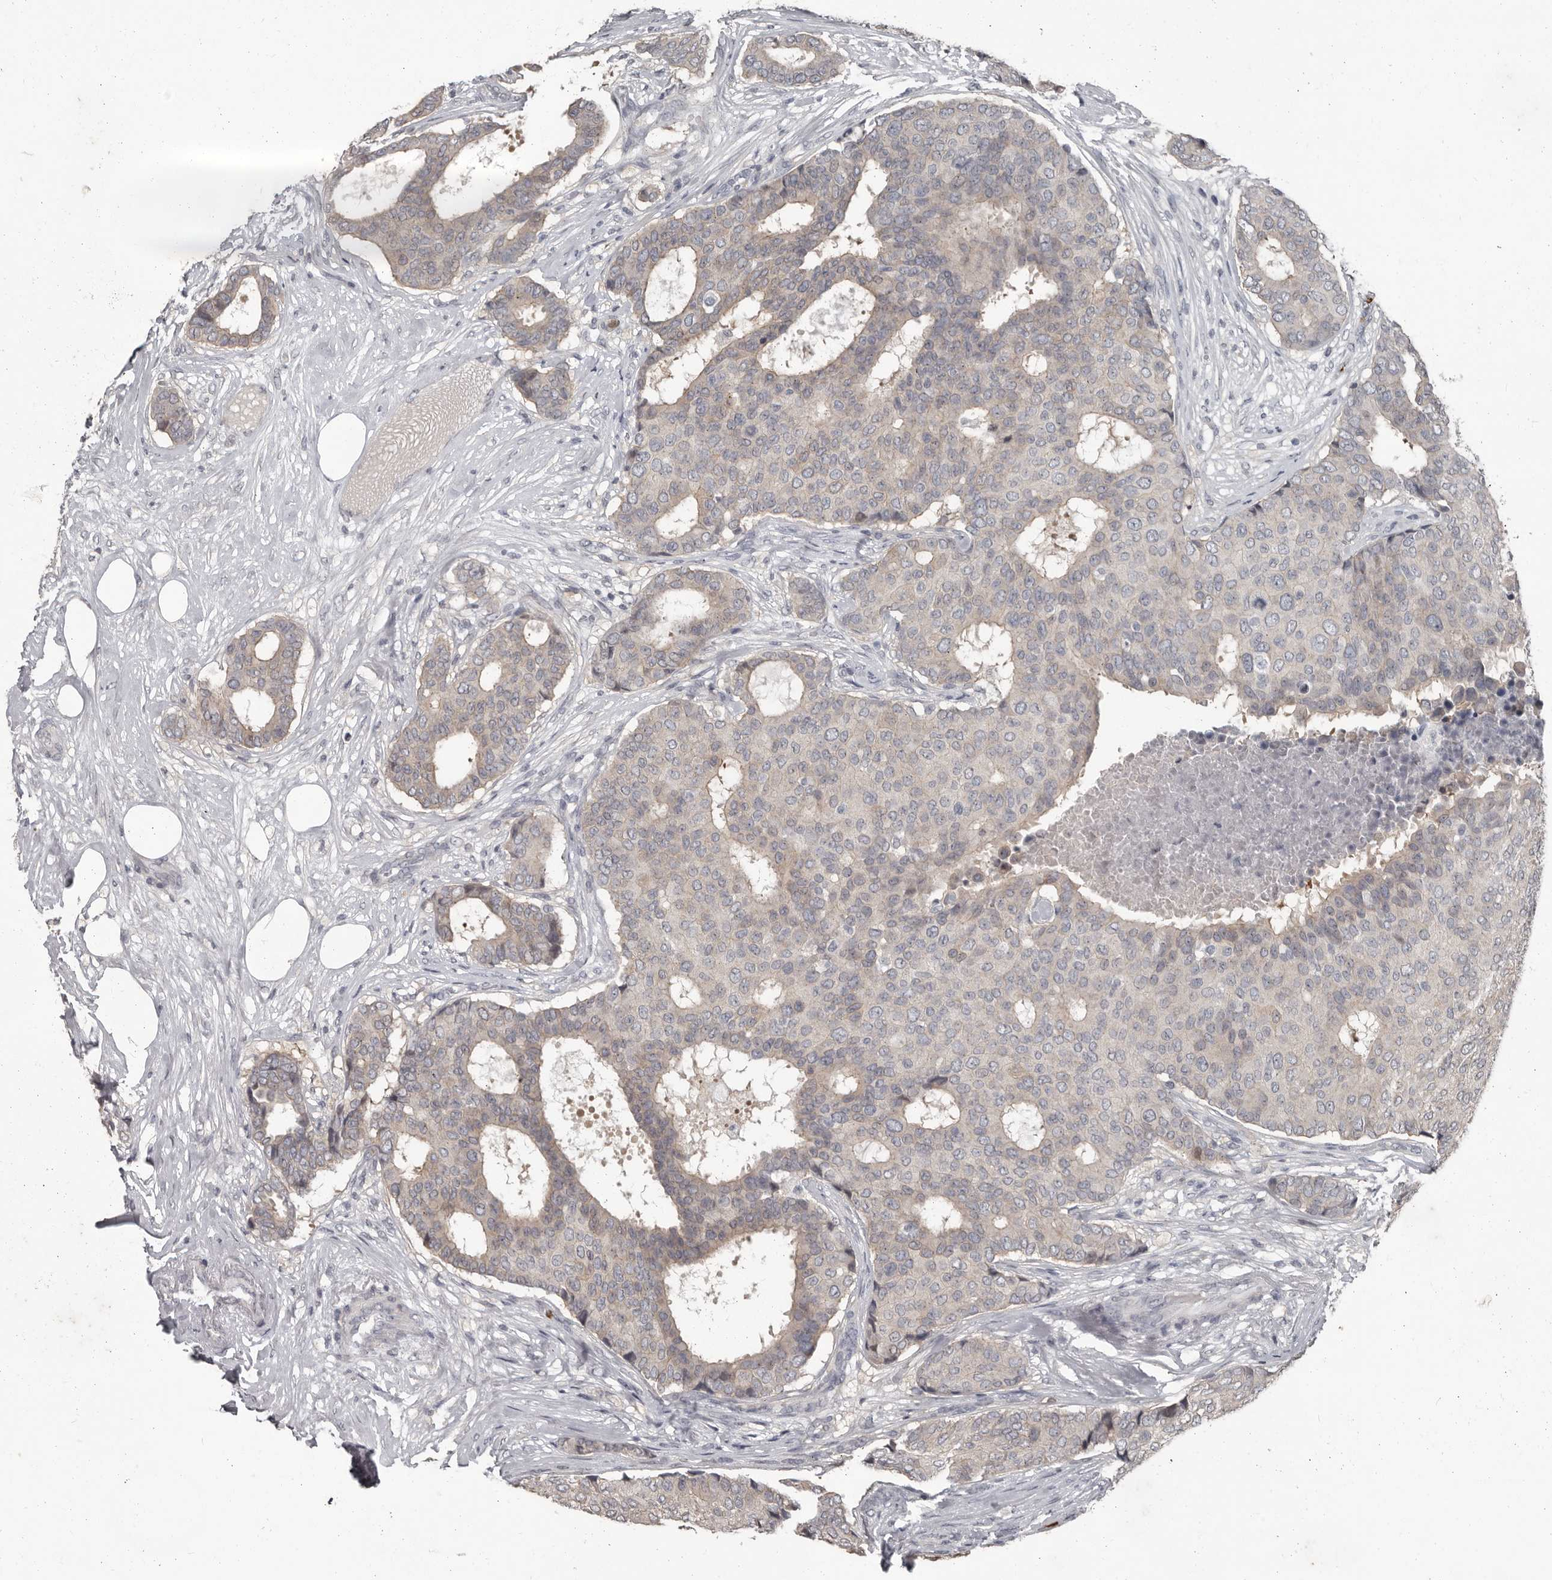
{"staining": {"intensity": "weak", "quantity": "<25%", "location": "cytoplasmic/membranous"}, "tissue": "breast cancer", "cell_type": "Tumor cells", "image_type": "cancer", "snomed": [{"axis": "morphology", "description": "Duct carcinoma"}, {"axis": "topography", "description": "Breast"}], "caption": "DAB (3,3'-diaminobenzidine) immunohistochemical staining of human breast cancer exhibits no significant expression in tumor cells.", "gene": "GPR157", "patient": {"sex": "female", "age": 75}}